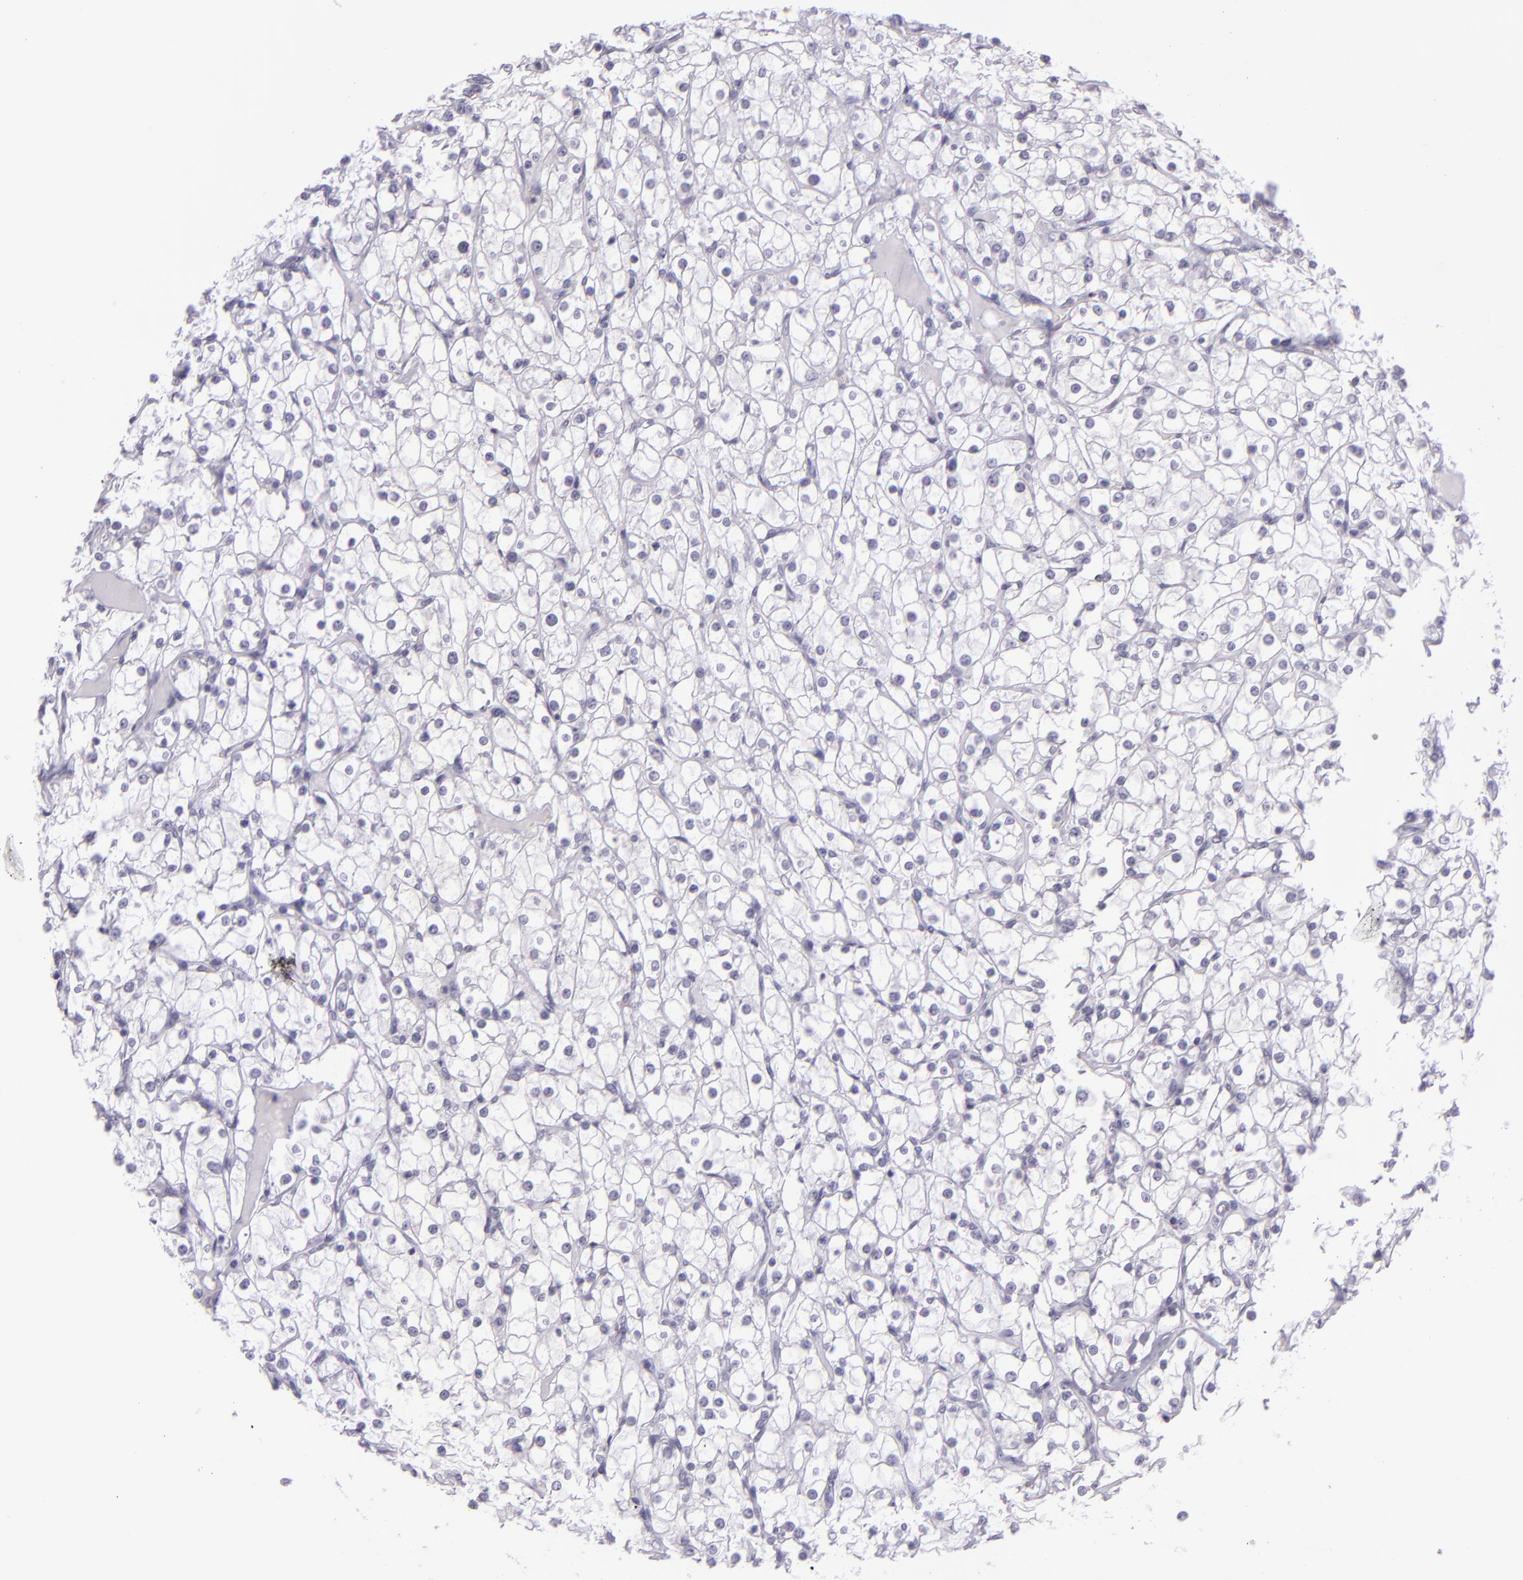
{"staining": {"intensity": "negative", "quantity": "none", "location": "none"}, "tissue": "renal cancer", "cell_type": "Tumor cells", "image_type": "cancer", "snomed": [{"axis": "morphology", "description": "Adenocarcinoma, NOS"}, {"axis": "topography", "description": "Kidney"}], "caption": "The micrograph displays no staining of tumor cells in adenocarcinoma (renal). (DAB (3,3'-diaminobenzidine) IHC, high magnification).", "gene": "MUC6", "patient": {"sex": "female", "age": 73}}